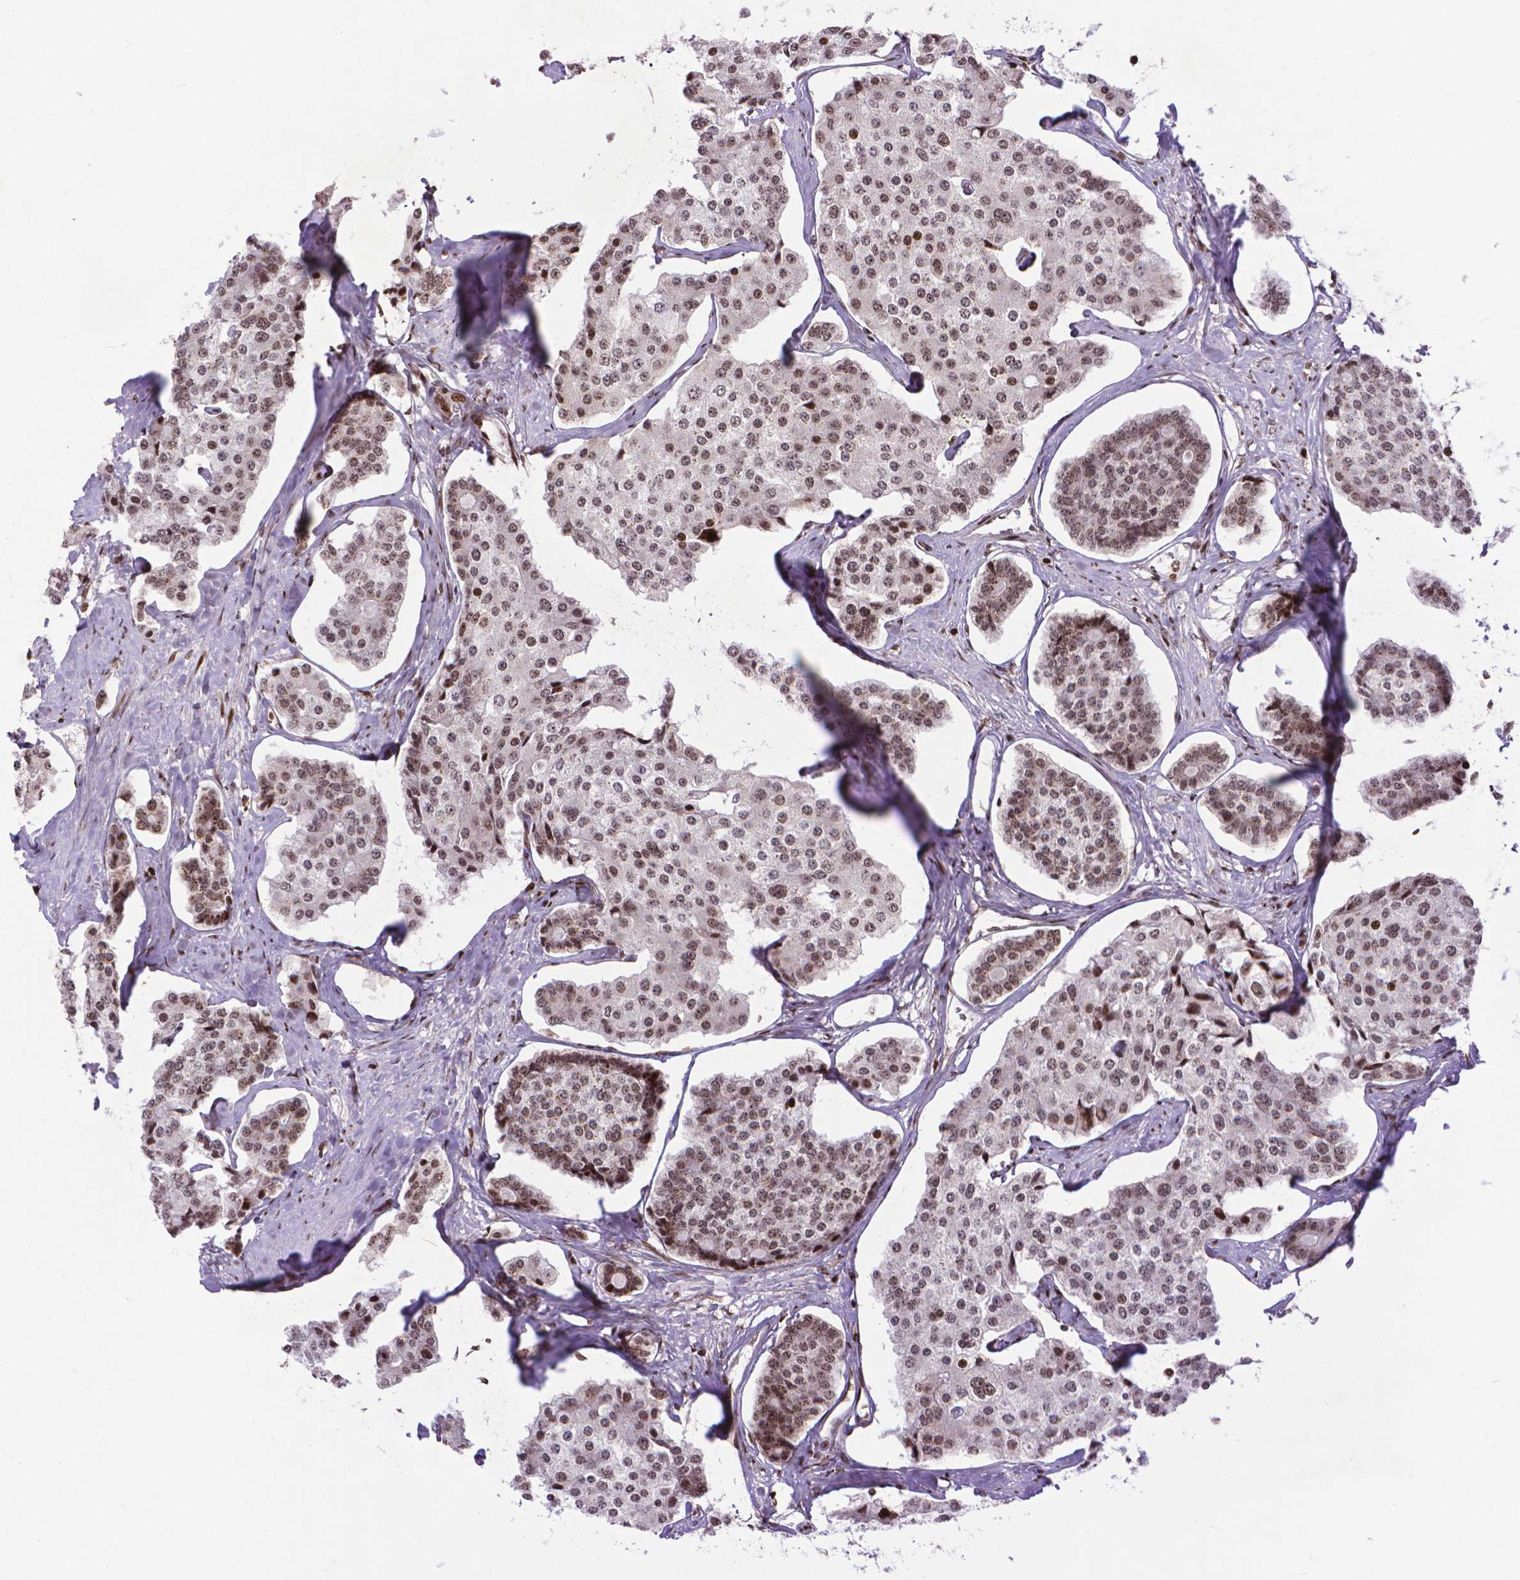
{"staining": {"intensity": "moderate", "quantity": "<25%", "location": "nuclear"}, "tissue": "carcinoid", "cell_type": "Tumor cells", "image_type": "cancer", "snomed": [{"axis": "morphology", "description": "Carcinoid, malignant, NOS"}, {"axis": "topography", "description": "Small intestine"}], "caption": "Immunohistochemistry of carcinoid exhibits low levels of moderate nuclear staining in approximately <25% of tumor cells.", "gene": "AMER1", "patient": {"sex": "female", "age": 65}}